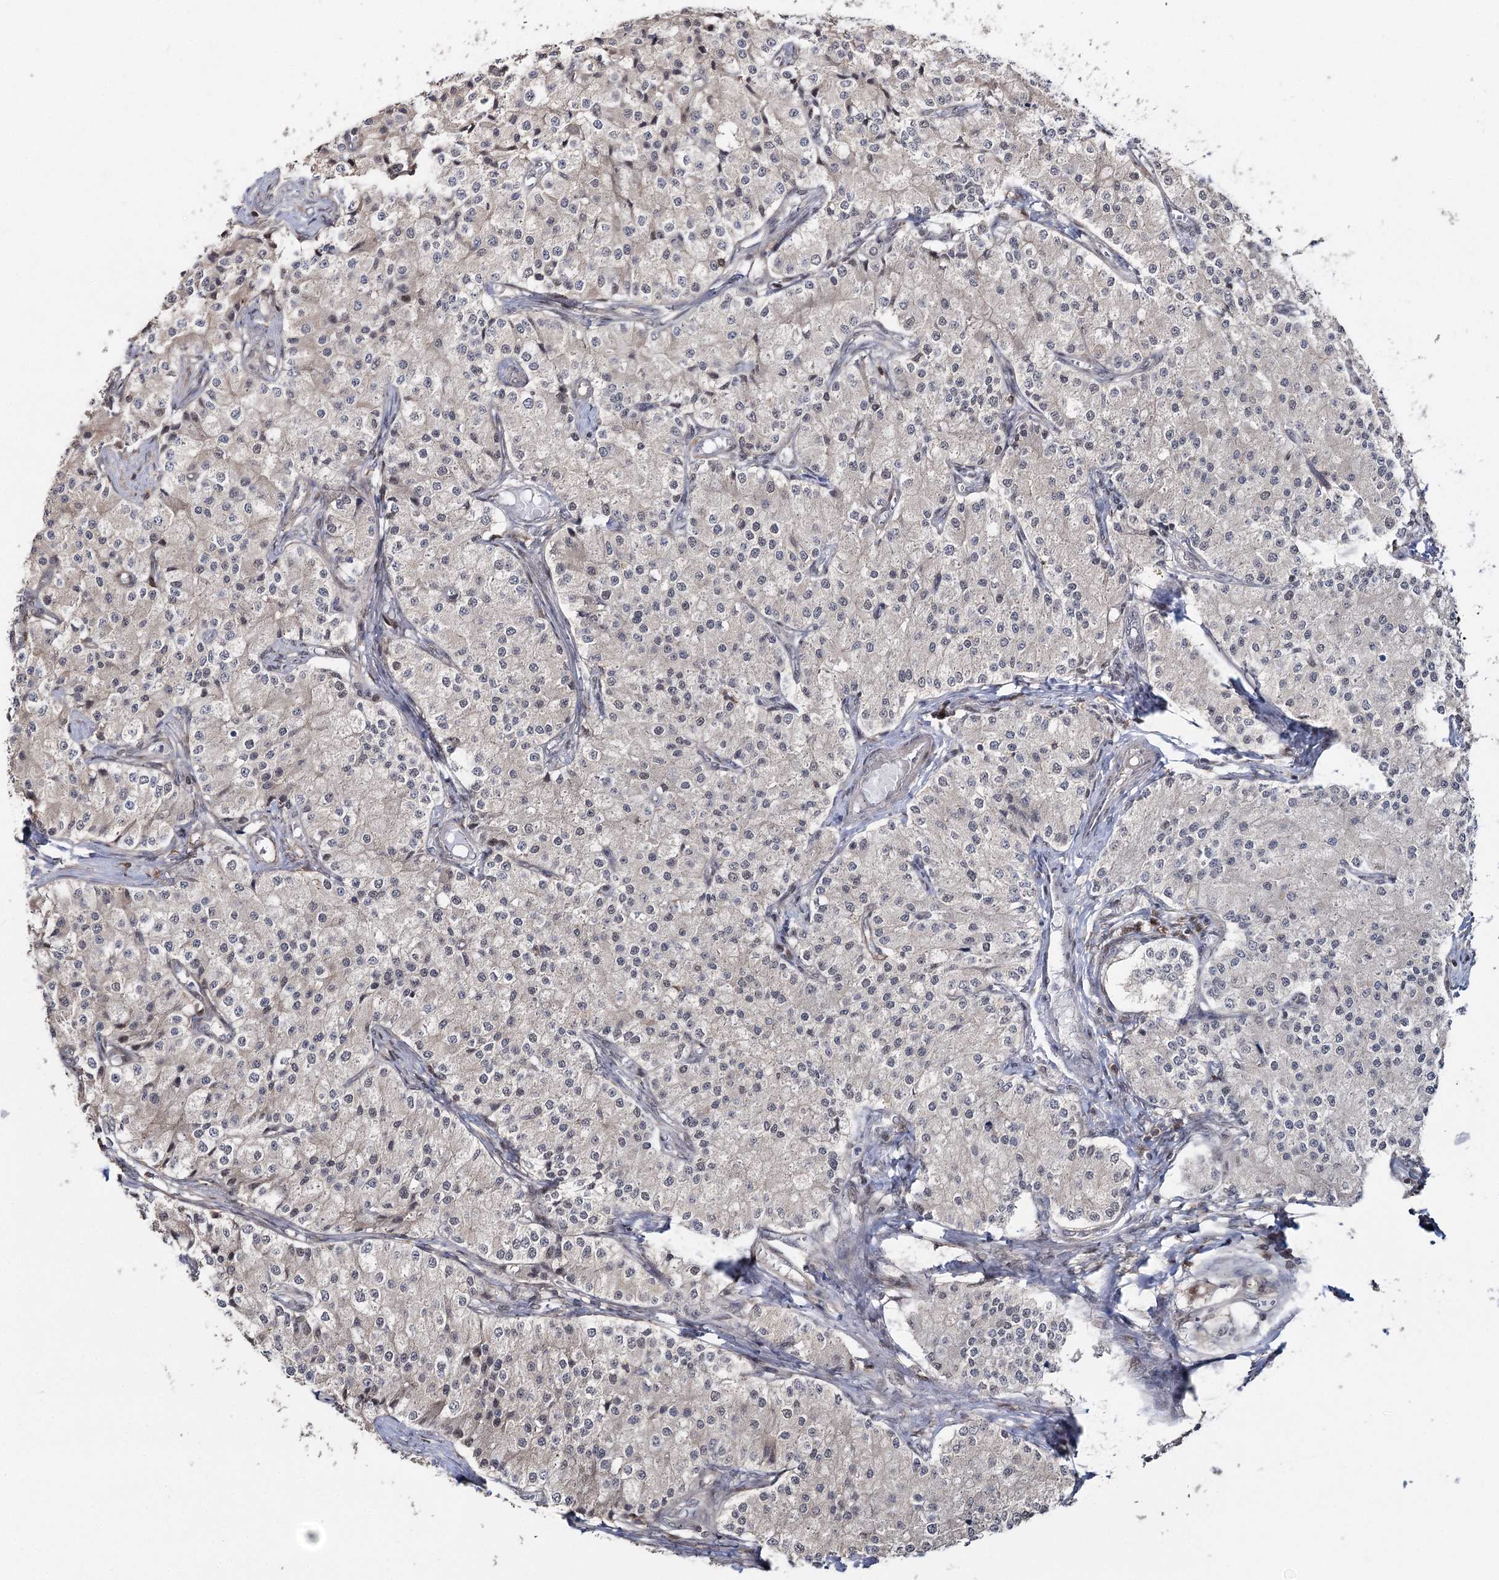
{"staining": {"intensity": "negative", "quantity": "none", "location": "none"}, "tissue": "carcinoid", "cell_type": "Tumor cells", "image_type": "cancer", "snomed": [{"axis": "morphology", "description": "Carcinoid, malignant, NOS"}, {"axis": "topography", "description": "Colon"}], "caption": "Tumor cells show no significant staining in carcinoid.", "gene": "STX6", "patient": {"sex": "female", "age": 52}}